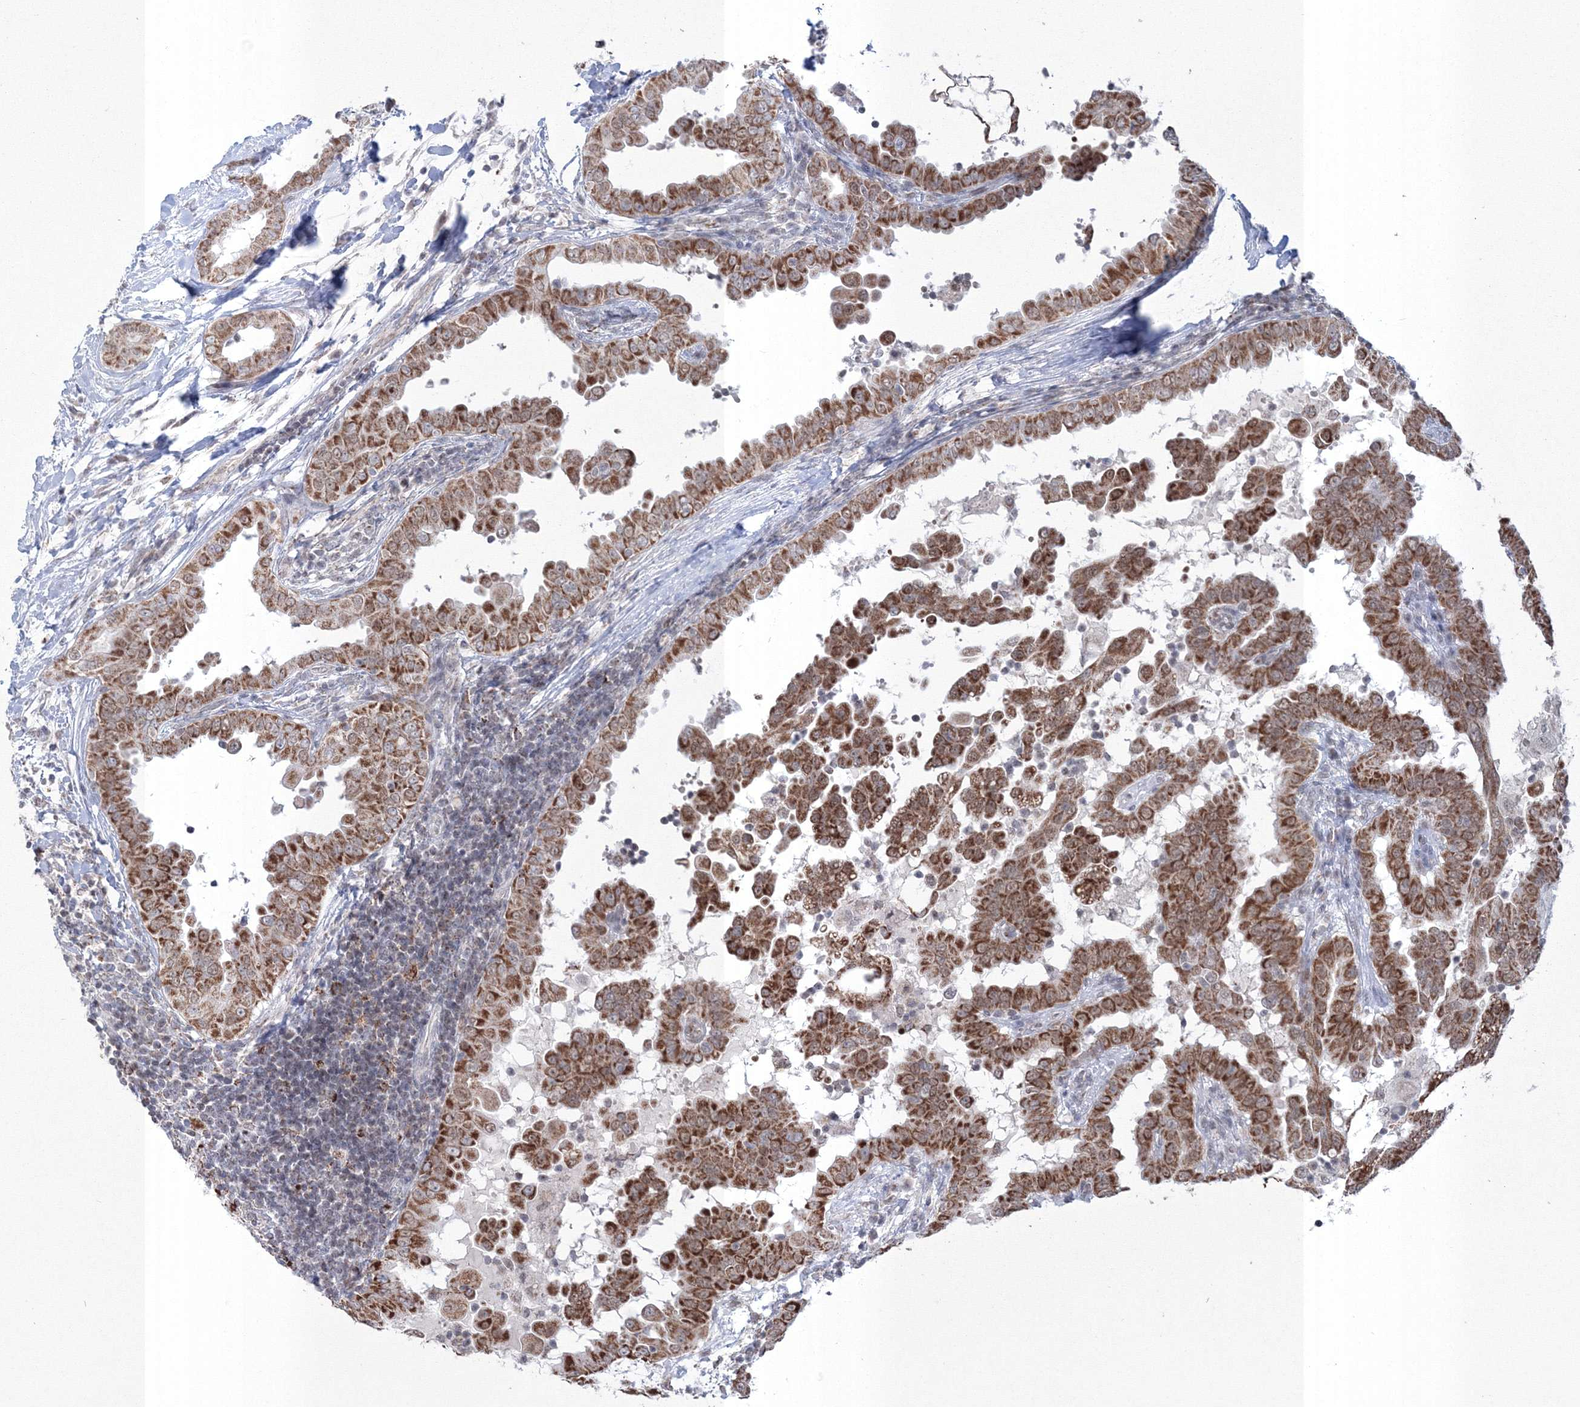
{"staining": {"intensity": "strong", "quantity": ">75%", "location": "cytoplasmic/membranous,nuclear"}, "tissue": "thyroid cancer", "cell_type": "Tumor cells", "image_type": "cancer", "snomed": [{"axis": "morphology", "description": "Papillary adenocarcinoma, NOS"}, {"axis": "topography", "description": "Thyroid gland"}], "caption": "Tumor cells reveal strong cytoplasmic/membranous and nuclear expression in approximately >75% of cells in thyroid cancer (papillary adenocarcinoma).", "gene": "GRSF1", "patient": {"sex": "male", "age": 33}}